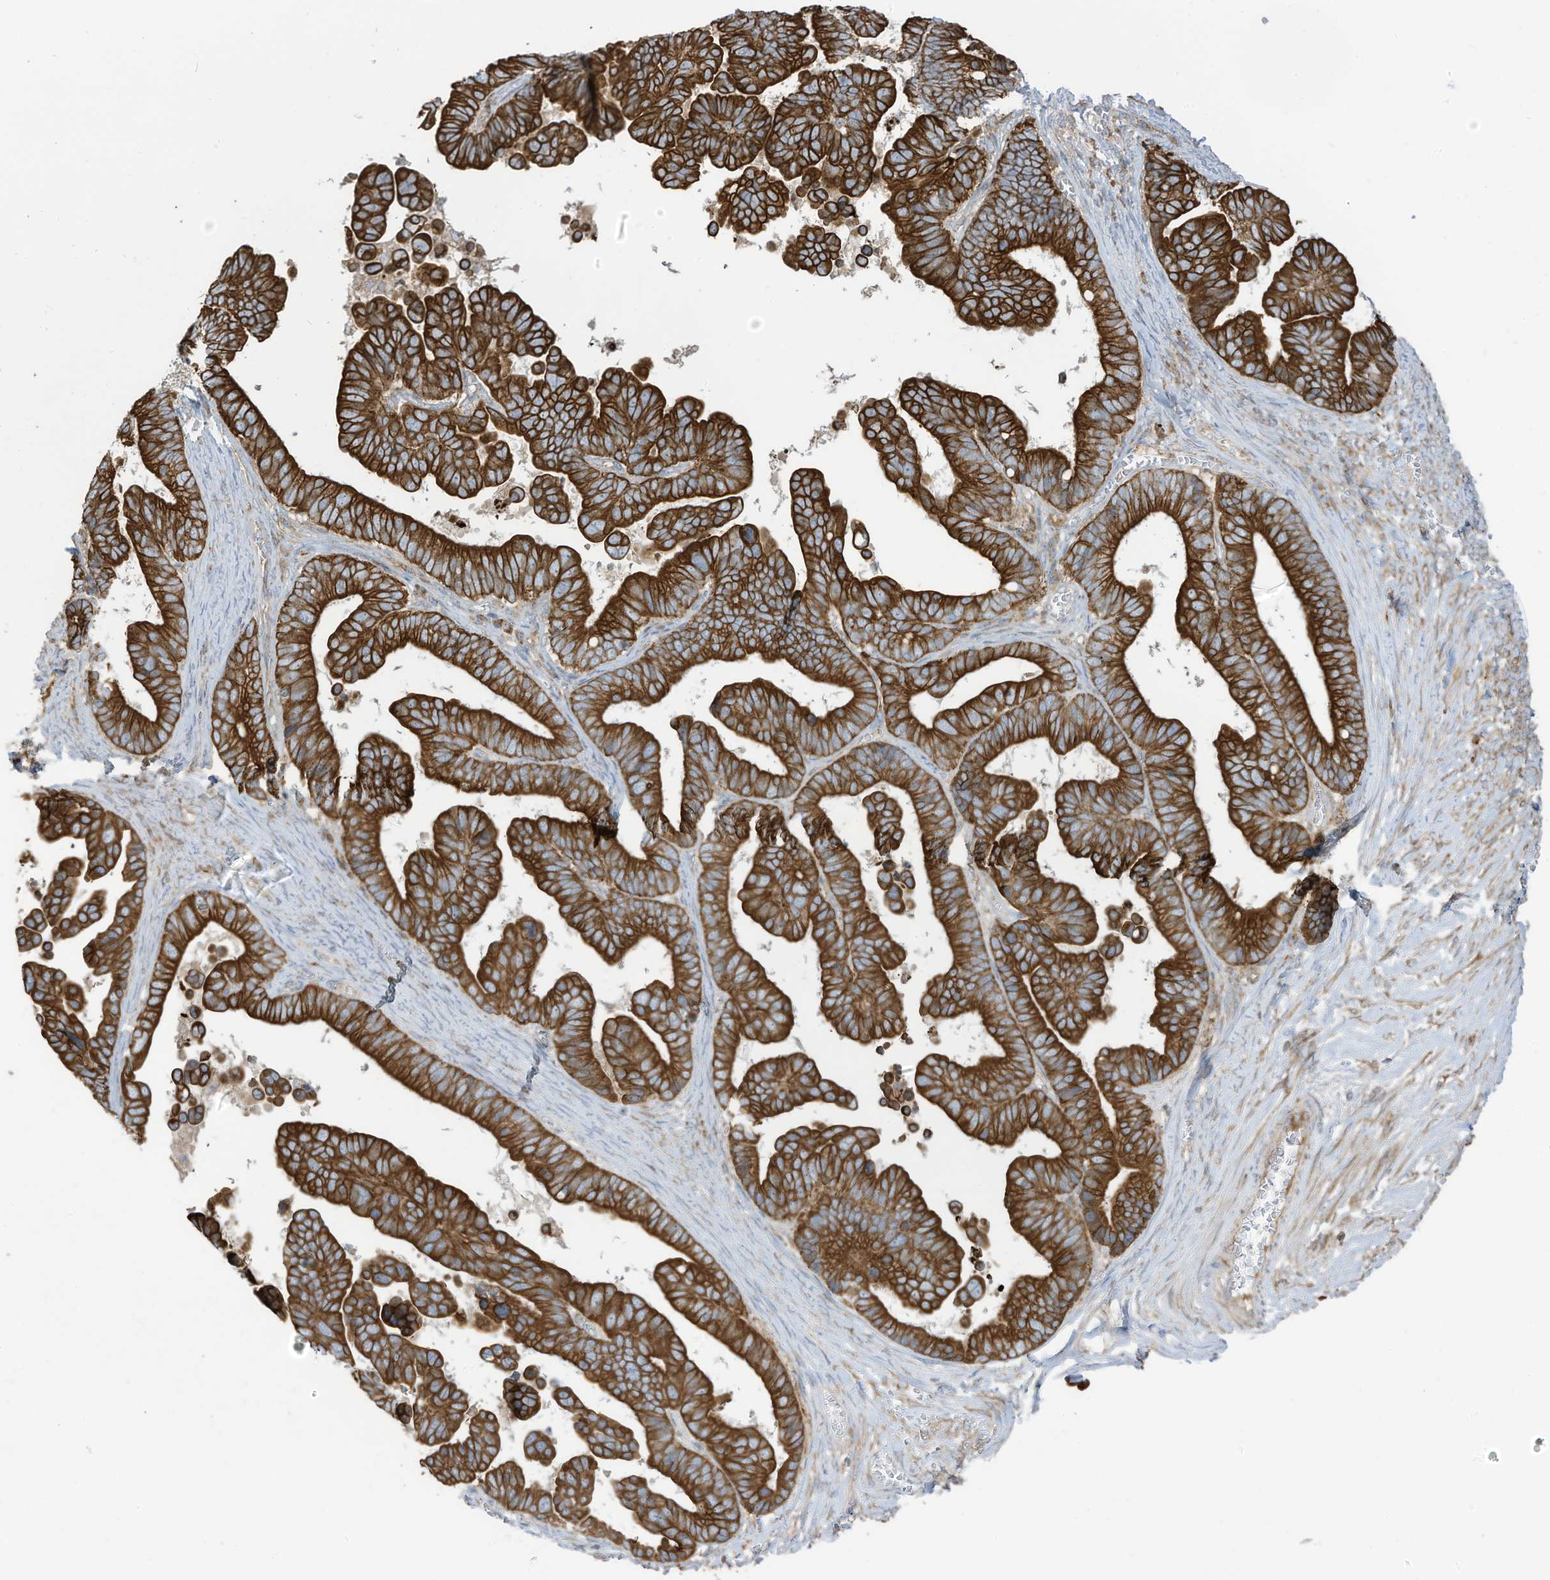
{"staining": {"intensity": "strong", "quantity": ">75%", "location": "cytoplasmic/membranous"}, "tissue": "ovarian cancer", "cell_type": "Tumor cells", "image_type": "cancer", "snomed": [{"axis": "morphology", "description": "Cystadenocarcinoma, serous, NOS"}, {"axis": "topography", "description": "Ovary"}], "caption": "Human ovarian cancer (serous cystadenocarcinoma) stained with a brown dye displays strong cytoplasmic/membranous positive staining in about >75% of tumor cells.", "gene": "CGAS", "patient": {"sex": "female", "age": 56}}